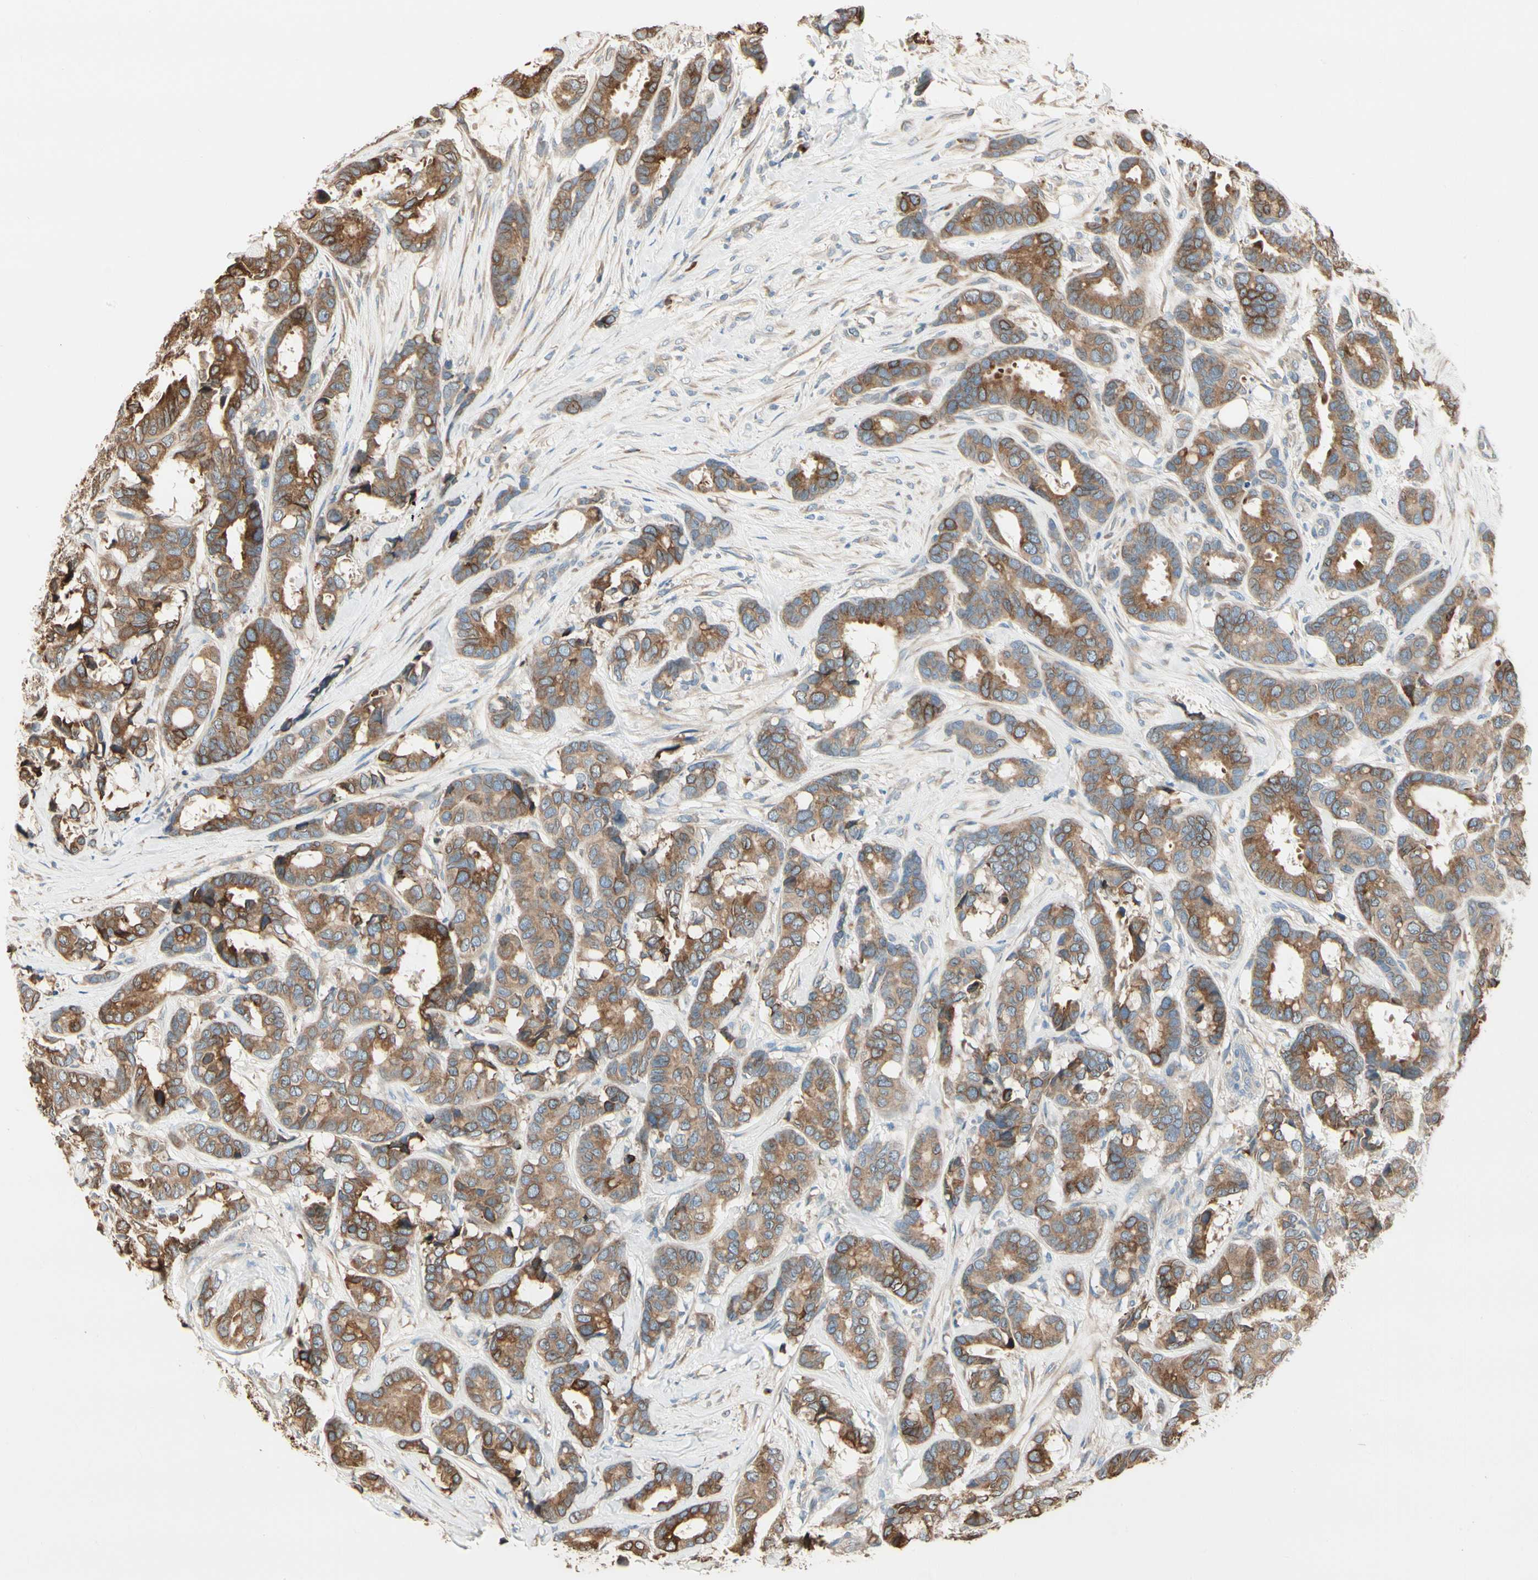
{"staining": {"intensity": "moderate", "quantity": ">75%", "location": "cytoplasmic/membranous"}, "tissue": "breast cancer", "cell_type": "Tumor cells", "image_type": "cancer", "snomed": [{"axis": "morphology", "description": "Duct carcinoma"}, {"axis": "topography", "description": "Breast"}], "caption": "Protein staining of breast cancer (infiltrating ductal carcinoma) tissue displays moderate cytoplasmic/membranous expression in about >75% of tumor cells.", "gene": "NUCB2", "patient": {"sex": "female", "age": 87}}